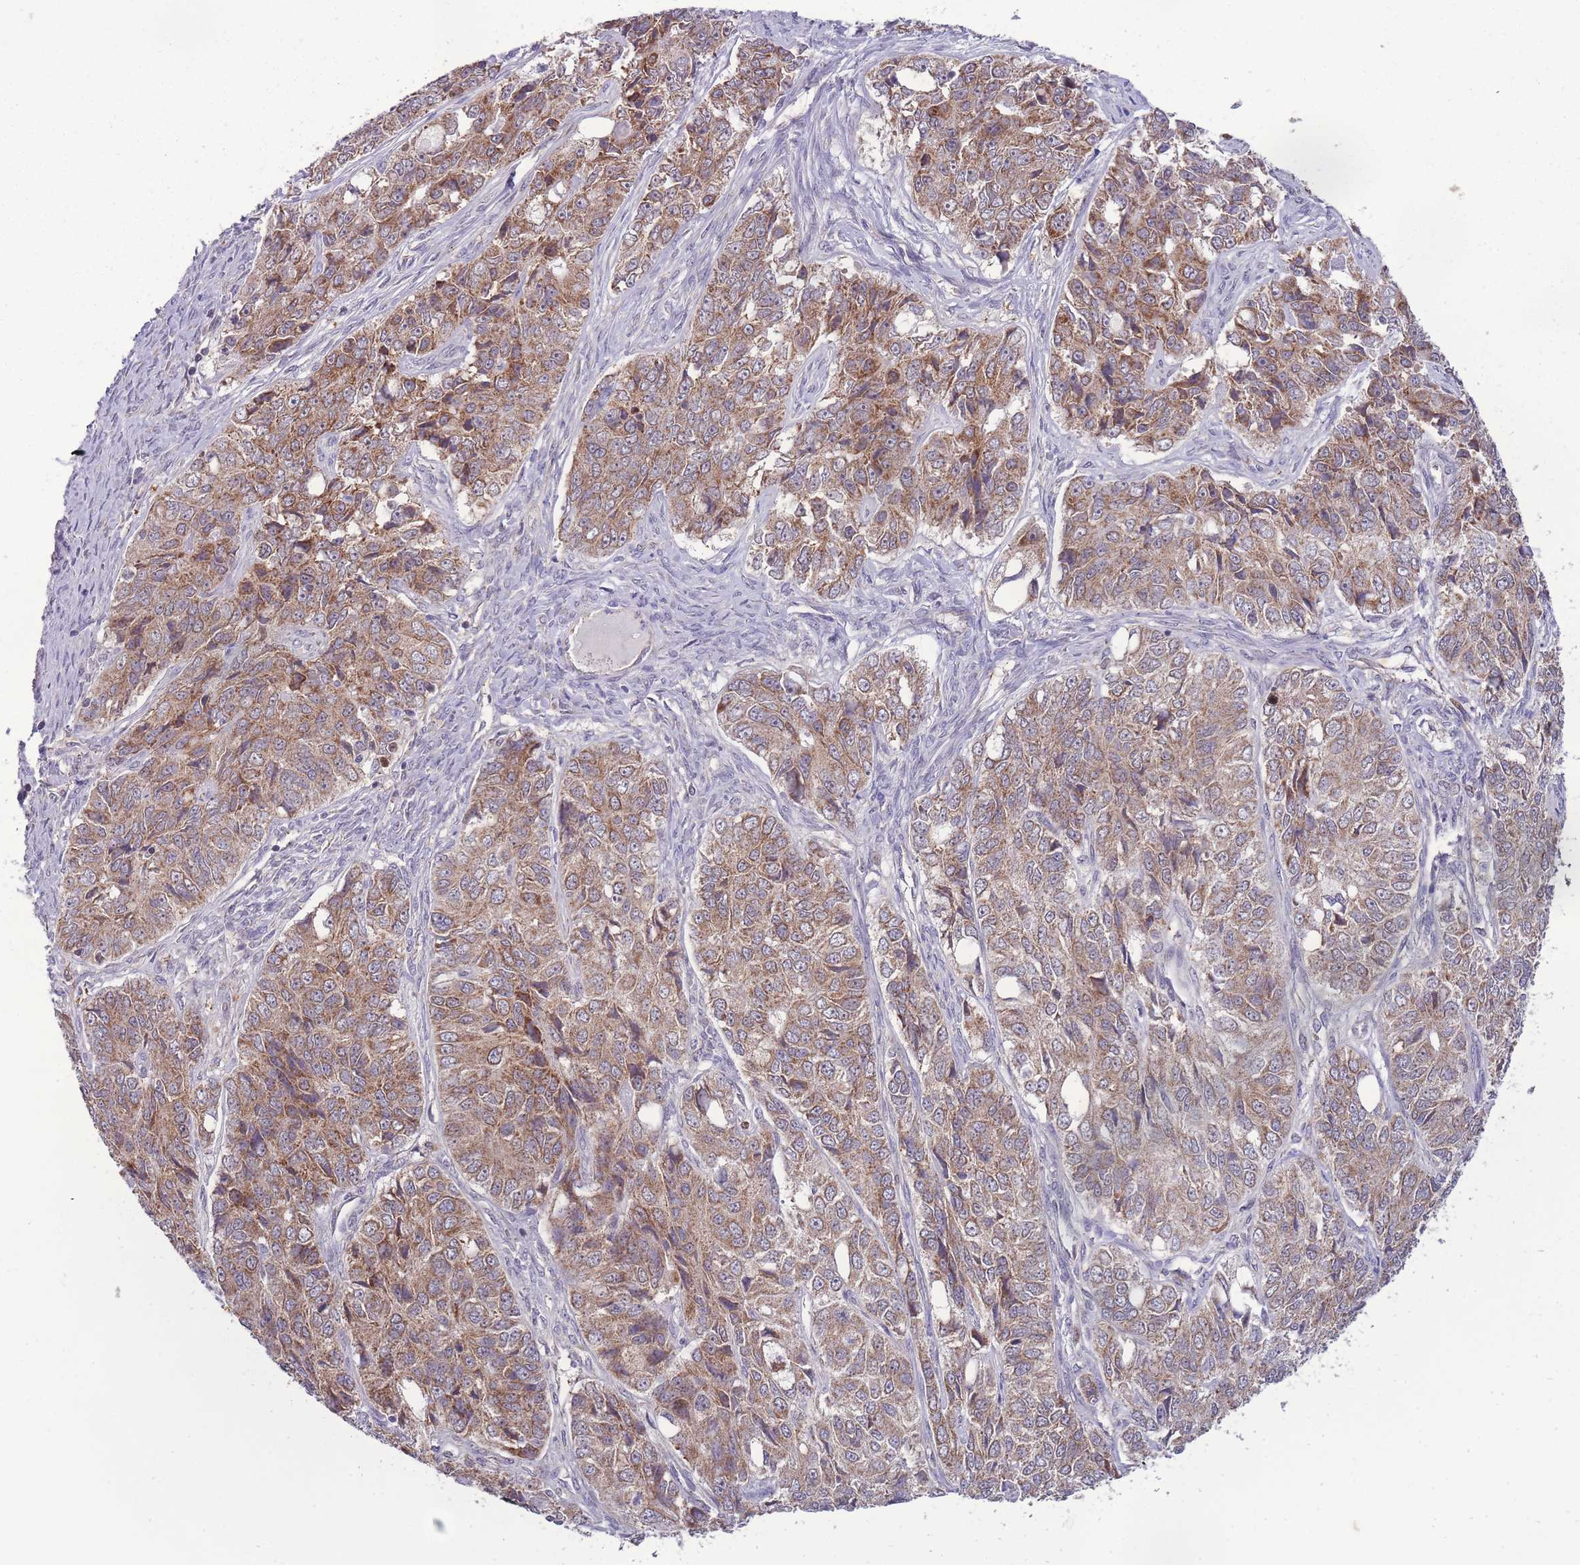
{"staining": {"intensity": "moderate", "quantity": ">75%", "location": "cytoplasmic/membranous"}, "tissue": "ovarian cancer", "cell_type": "Tumor cells", "image_type": "cancer", "snomed": [{"axis": "morphology", "description": "Carcinoma, endometroid"}, {"axis": "topography", "description": "Ovary"}], "caption": "Ovarian endometroid carcinoma was stained to show a protein in brown. There is medium levels of moderate cytoplasmic/membranous staining in about >75% of tumor cells.", "gene": "MCIDAS", "patient": {"sex": "female", "age": 51}}